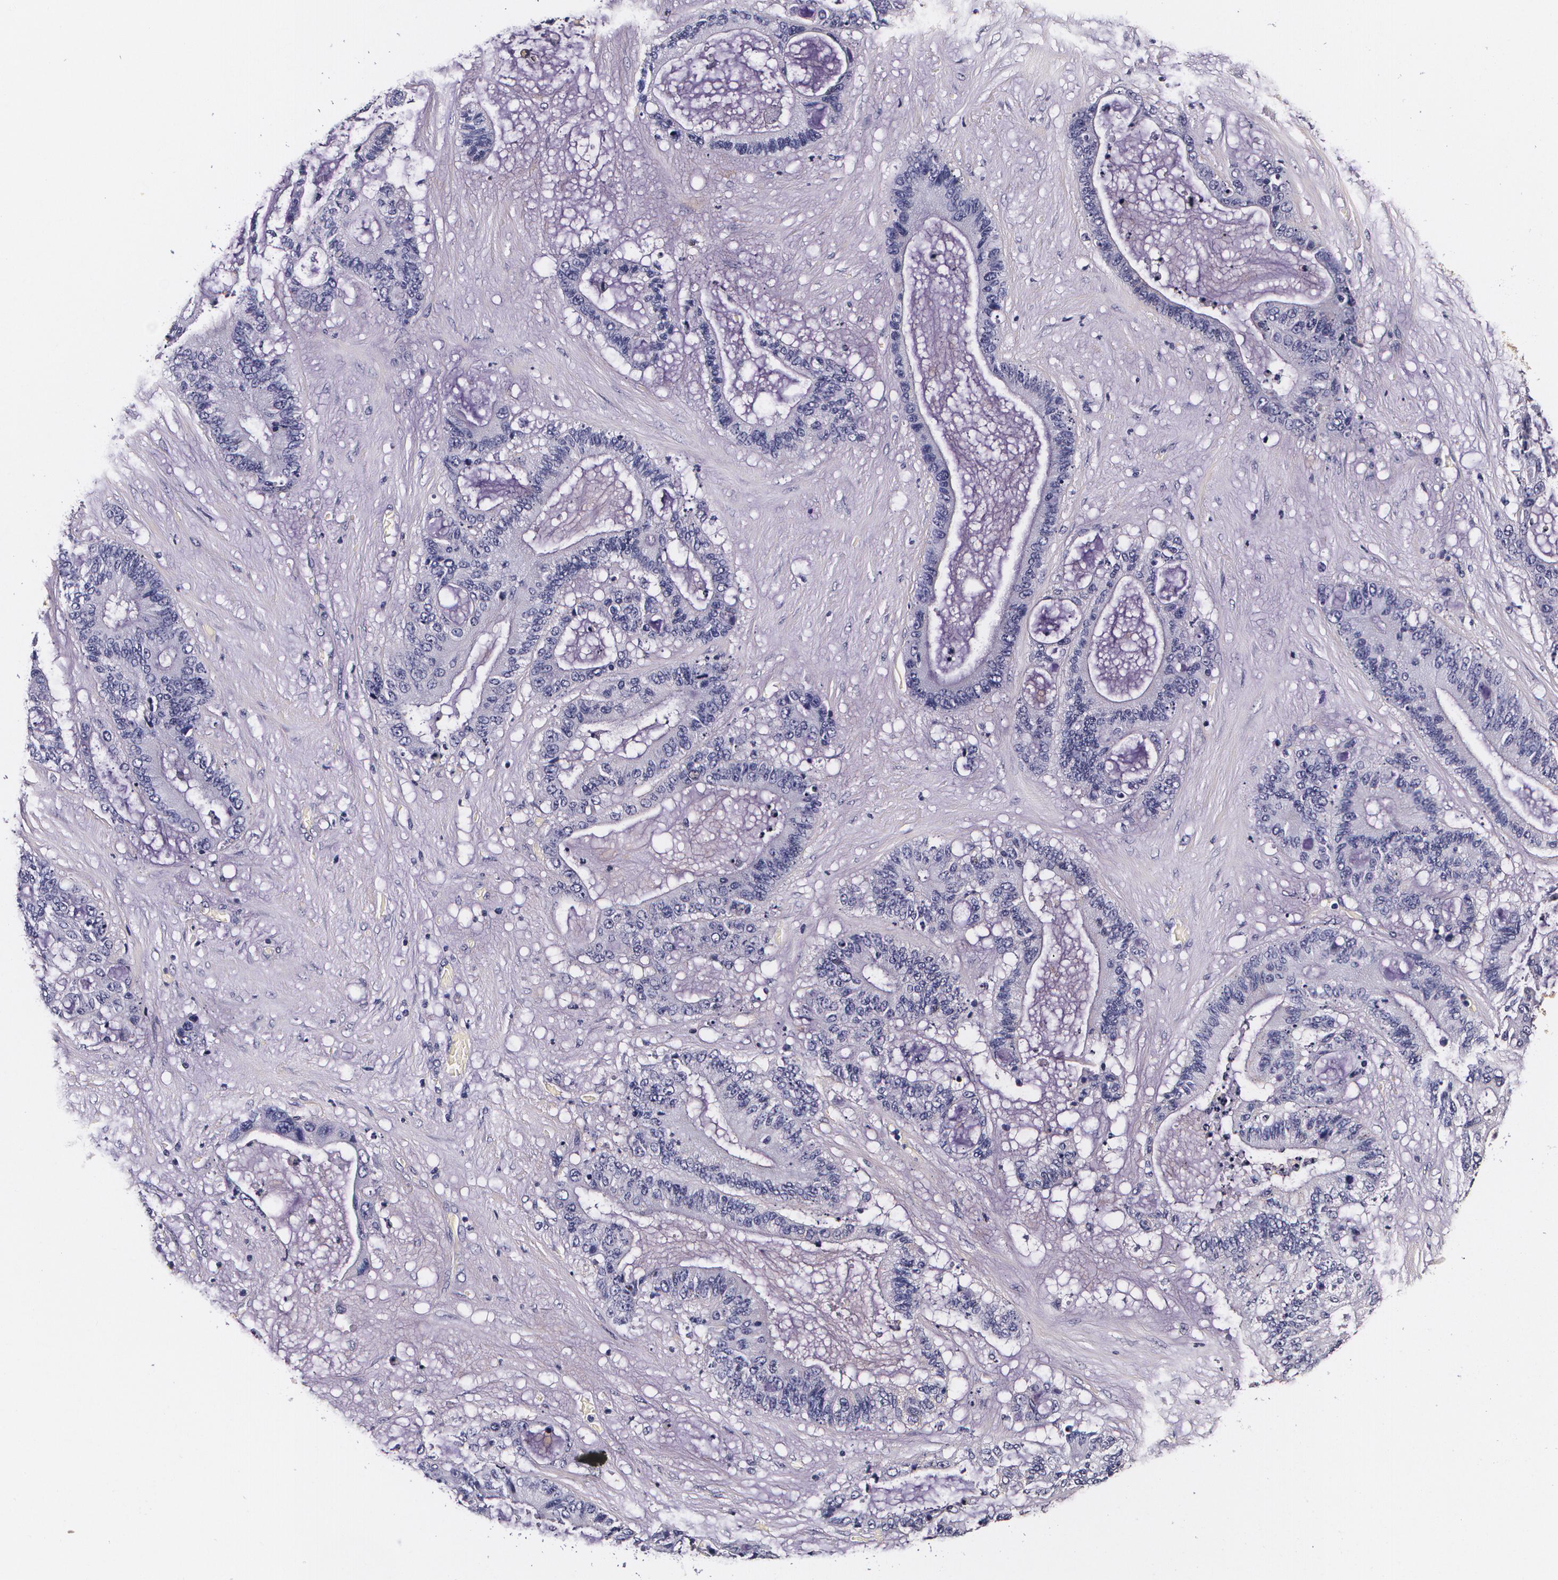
{"staining": {"intensity": "negative", "quantity": "none", "location": "none"}, "tissue": "liver cancer", "cell_type": "Tumor cells", "image_type": "cancer", "snomed": [{"axis": "morphology", "description": "Cholangiocarcinoma"}, {"axis": "topography", "description": "Liver"}], "caption": "Protein analysis of cholangiocarcinoma (liver) exhibits no significant positivity in tumor cells. (IHC, brightfield microscopy, high magnification).", "gene": "TTR", "patient": {"sex": "female", "age": 73}}